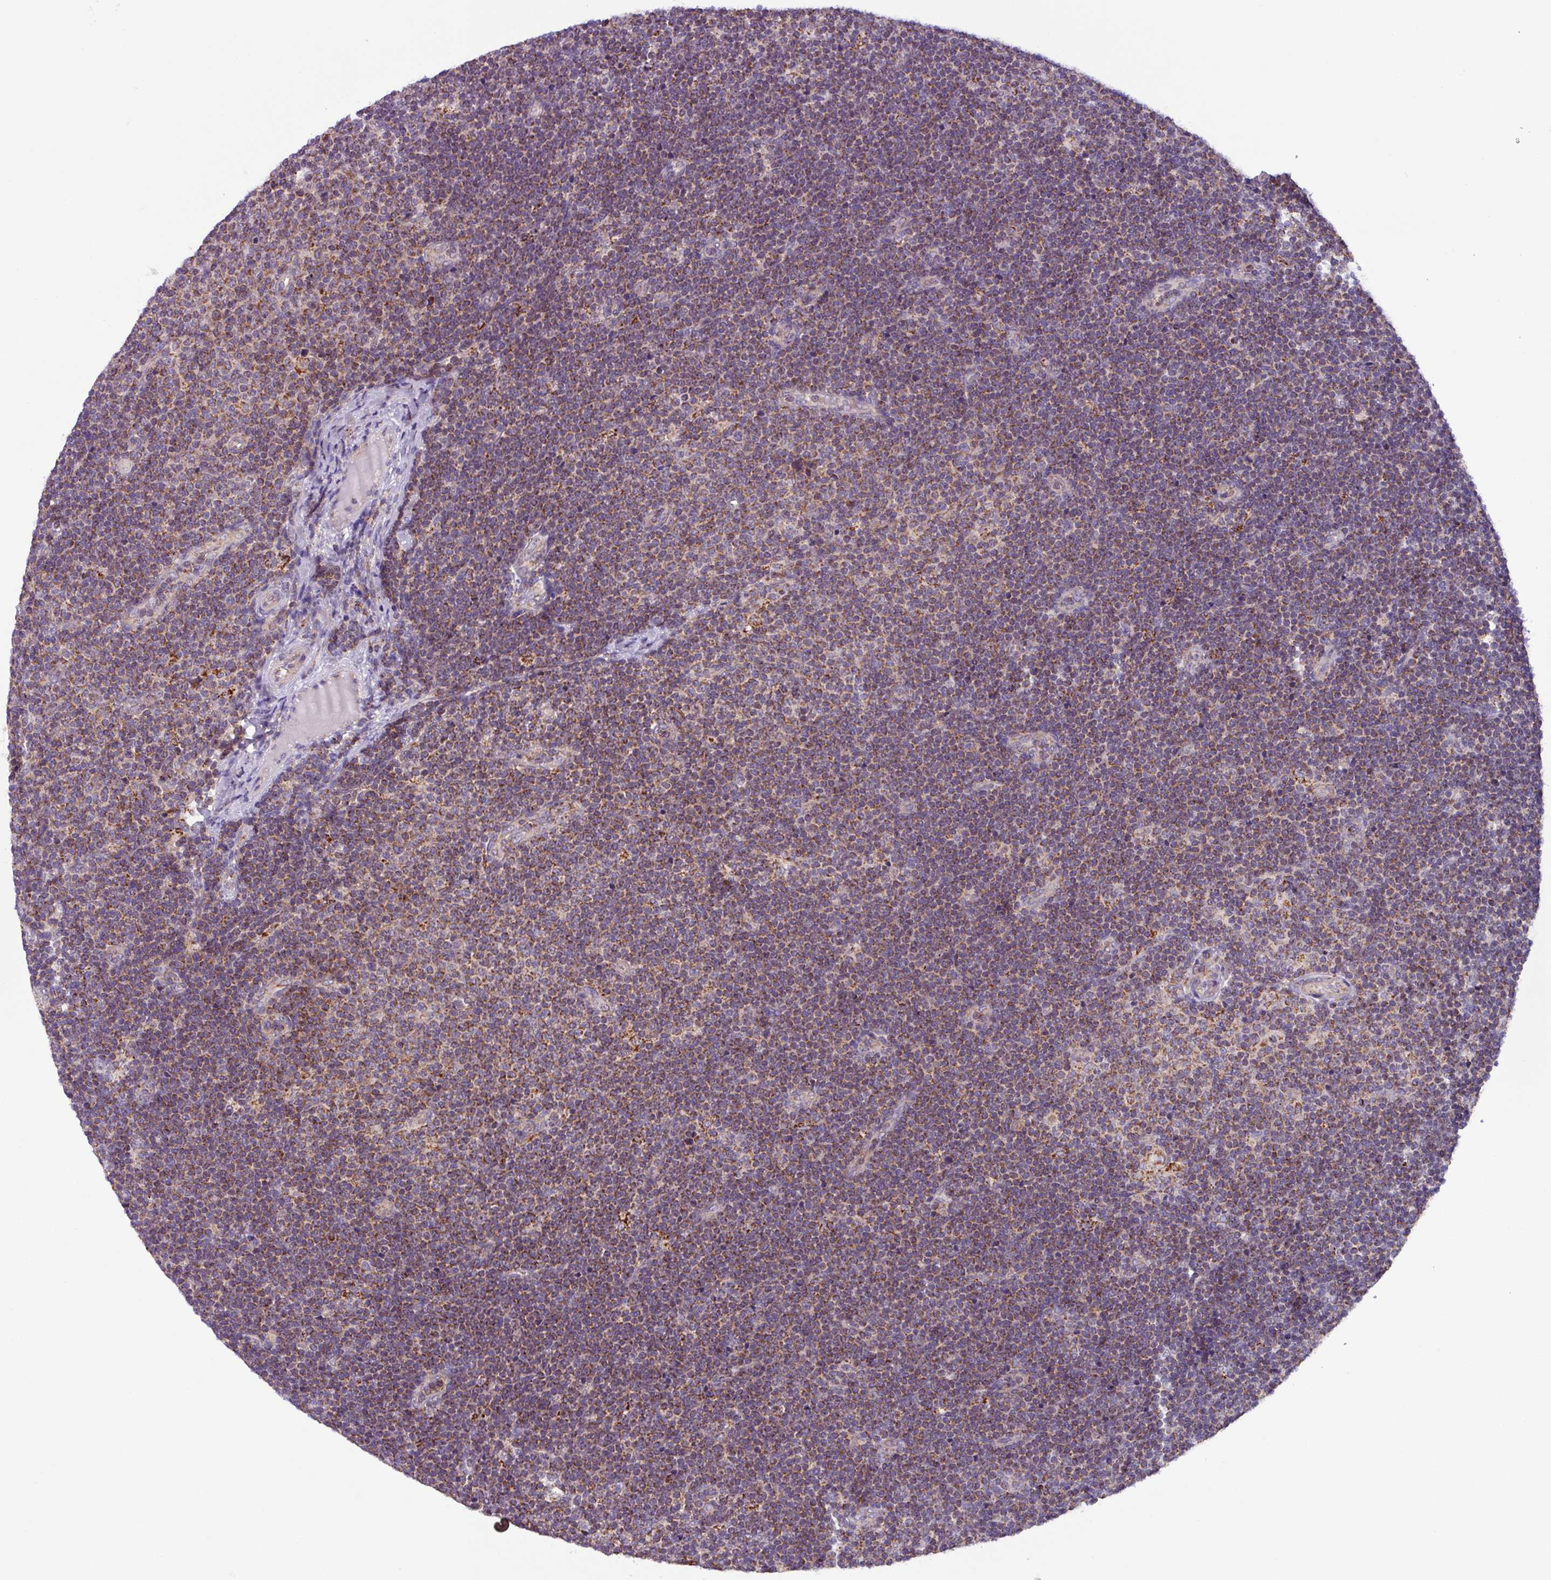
{"staining": {"intensity": "moderate", "quantity": ">75%", "location": "cytoplasmic/membranous"}, "tissue": "lymphoma", "cell_type": "Tumor cells", "image_type": "cancer", "snomed": [{"axis": "morphology", "description": "Malignant lymphoma, non-Hodgkin's type, Low grade"}, {"axis": "topography", "description": "Lymph node"}], "caption": "High-magnification brightfield microscopy of low-grade malignant lymphoma, non-Hodgkin's type stained with DAB (3,3'-diaminobenzidine) (brown) and counterstained with hematoxylin (blue). tumor cells exhibit moderate cytoplasmic/membranous expression is identified in approximately>75% of cells. (Stains: DAB (3,3'-diaminobenzidine) in brown, nuclei in blue, Microscopy: brightfield microscopy at high magnification).", "gene": "AKIRIN1", "patient": {"sex": "male", "age": 48}}